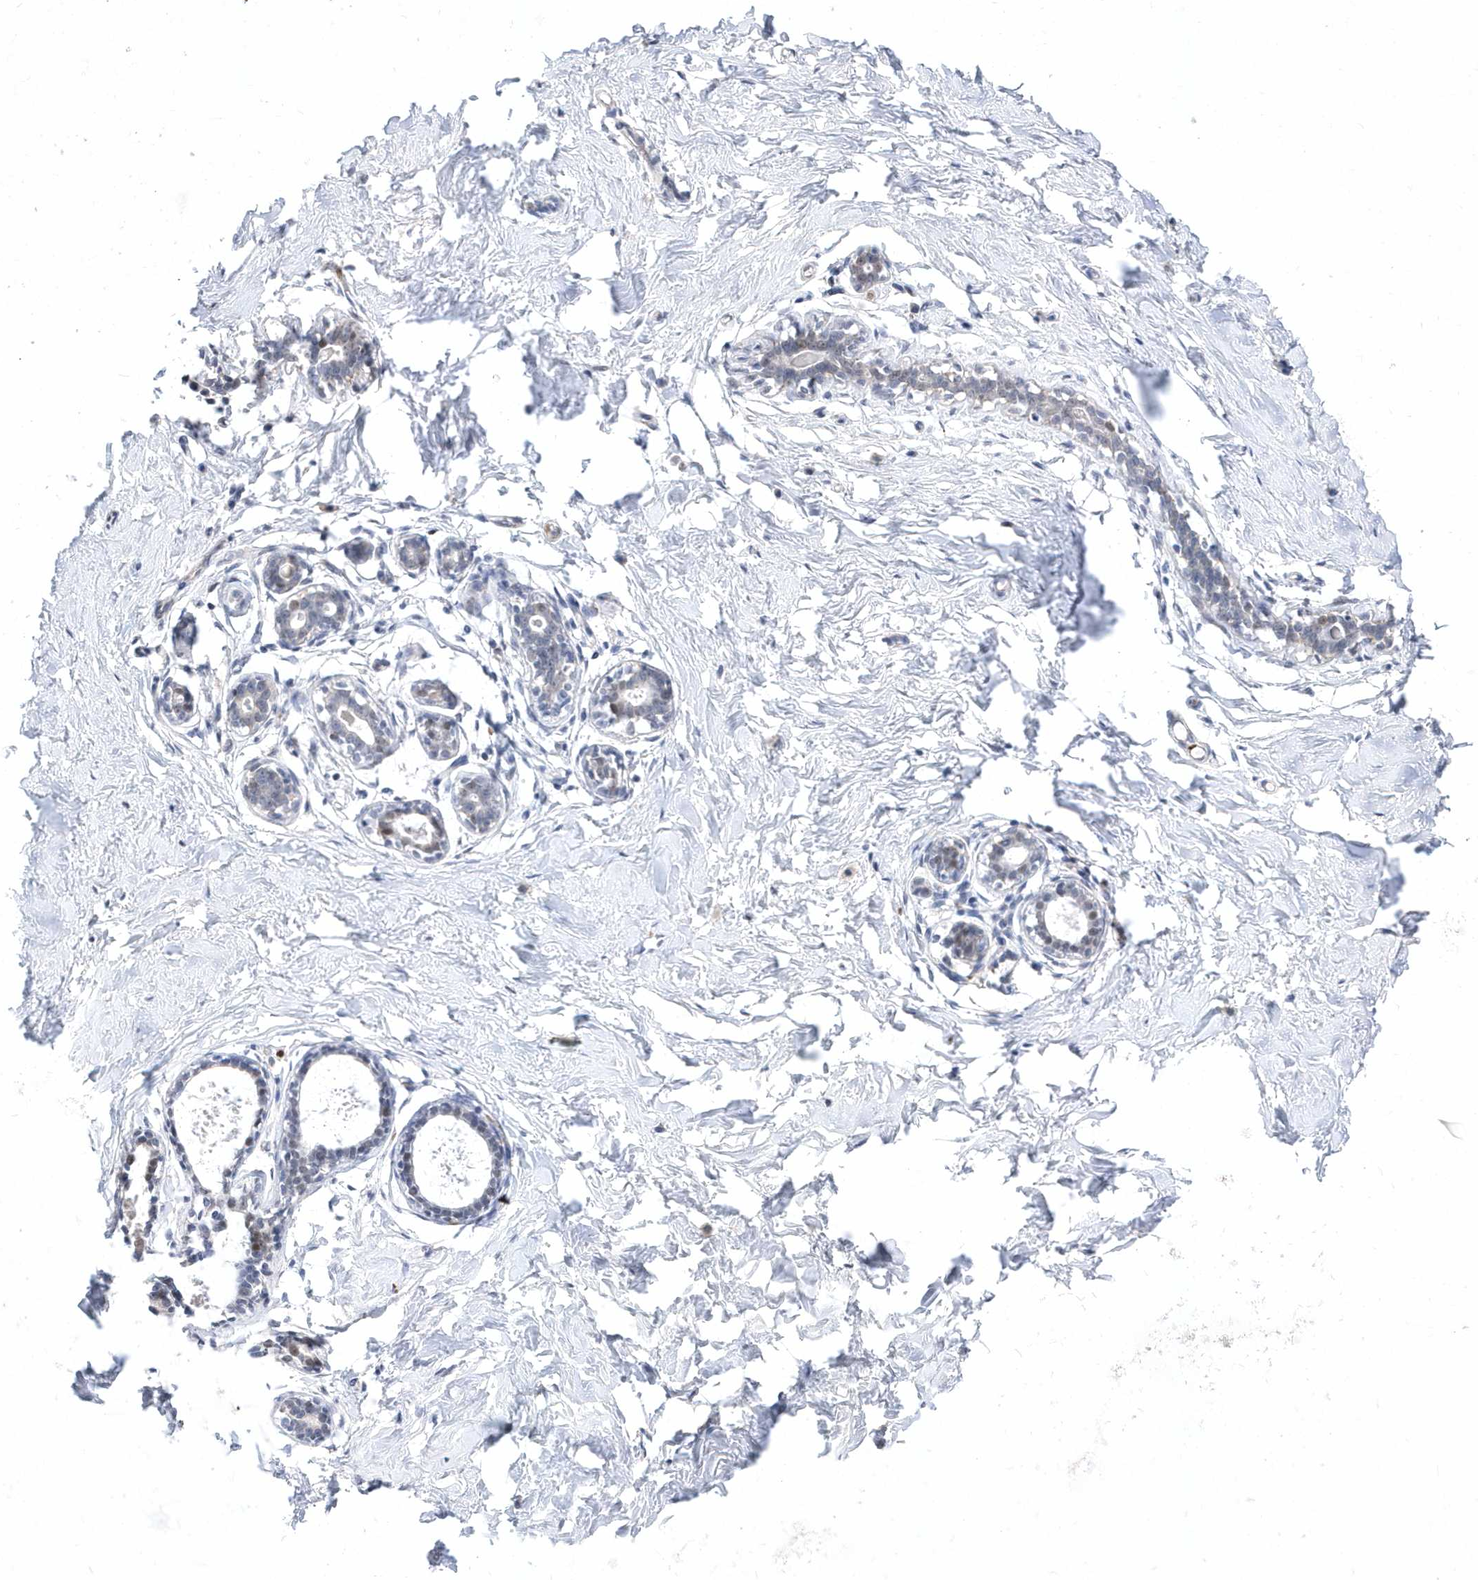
{"staining": {"intensity": "negative", "quantity": "none", "location": "none"}, "tissue": "breast", "cell_type": "Adipocytes", "image_type": "normal", "snomed": [{"axis": "morphology", "description": "Normal tissue, NOS"}, {"axis": "morphology", "description": "Adenoma, NOS"}, {"axis": "topography", "description": "Breast"}], "caption": "Photomicrograph shows no significant protein expression in adipocytes of unremarkable breast.", "gene": "ZNF875", "patient": {"sex": "female", "age": 23}}